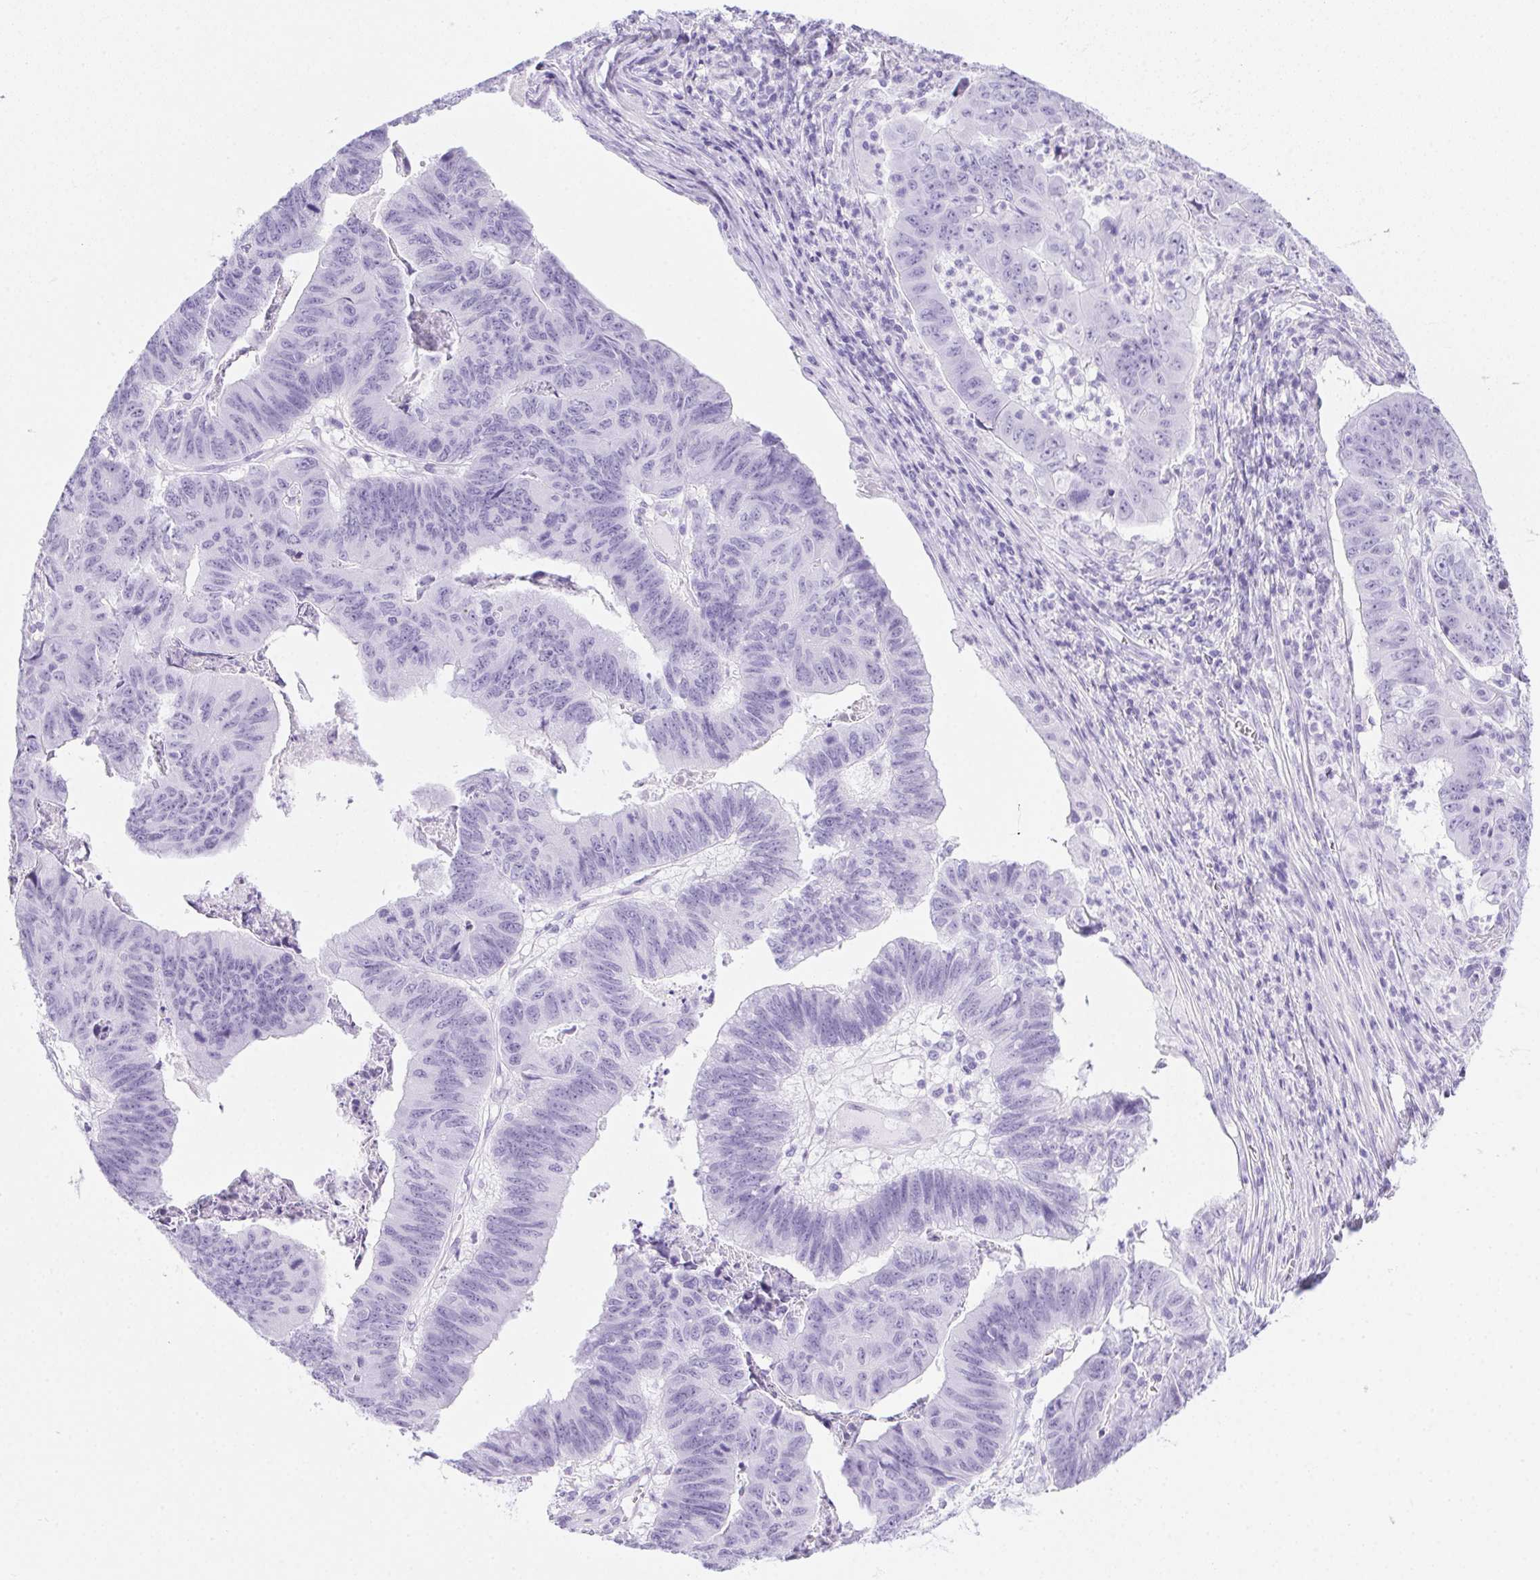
{"staining": {"intensity": "negative", "quantity": "none", "location": "none"}, "tissue": "stomach cancer", "cell_type": "Tumor cells", "image_type": "cancer", "snomed": [{"axis": "morphology", "description": "Adenocarcinoma, NOS"}, {"axis": "topography", "description": "Stomach, lower"}], "caption": "This is an immunohistochemistry (IHC) histopathology image of stomach cancer. There is no staining in tumor cells.", "gene": "SPACA5B", "patient": {"sex": "male", "age": 77}}